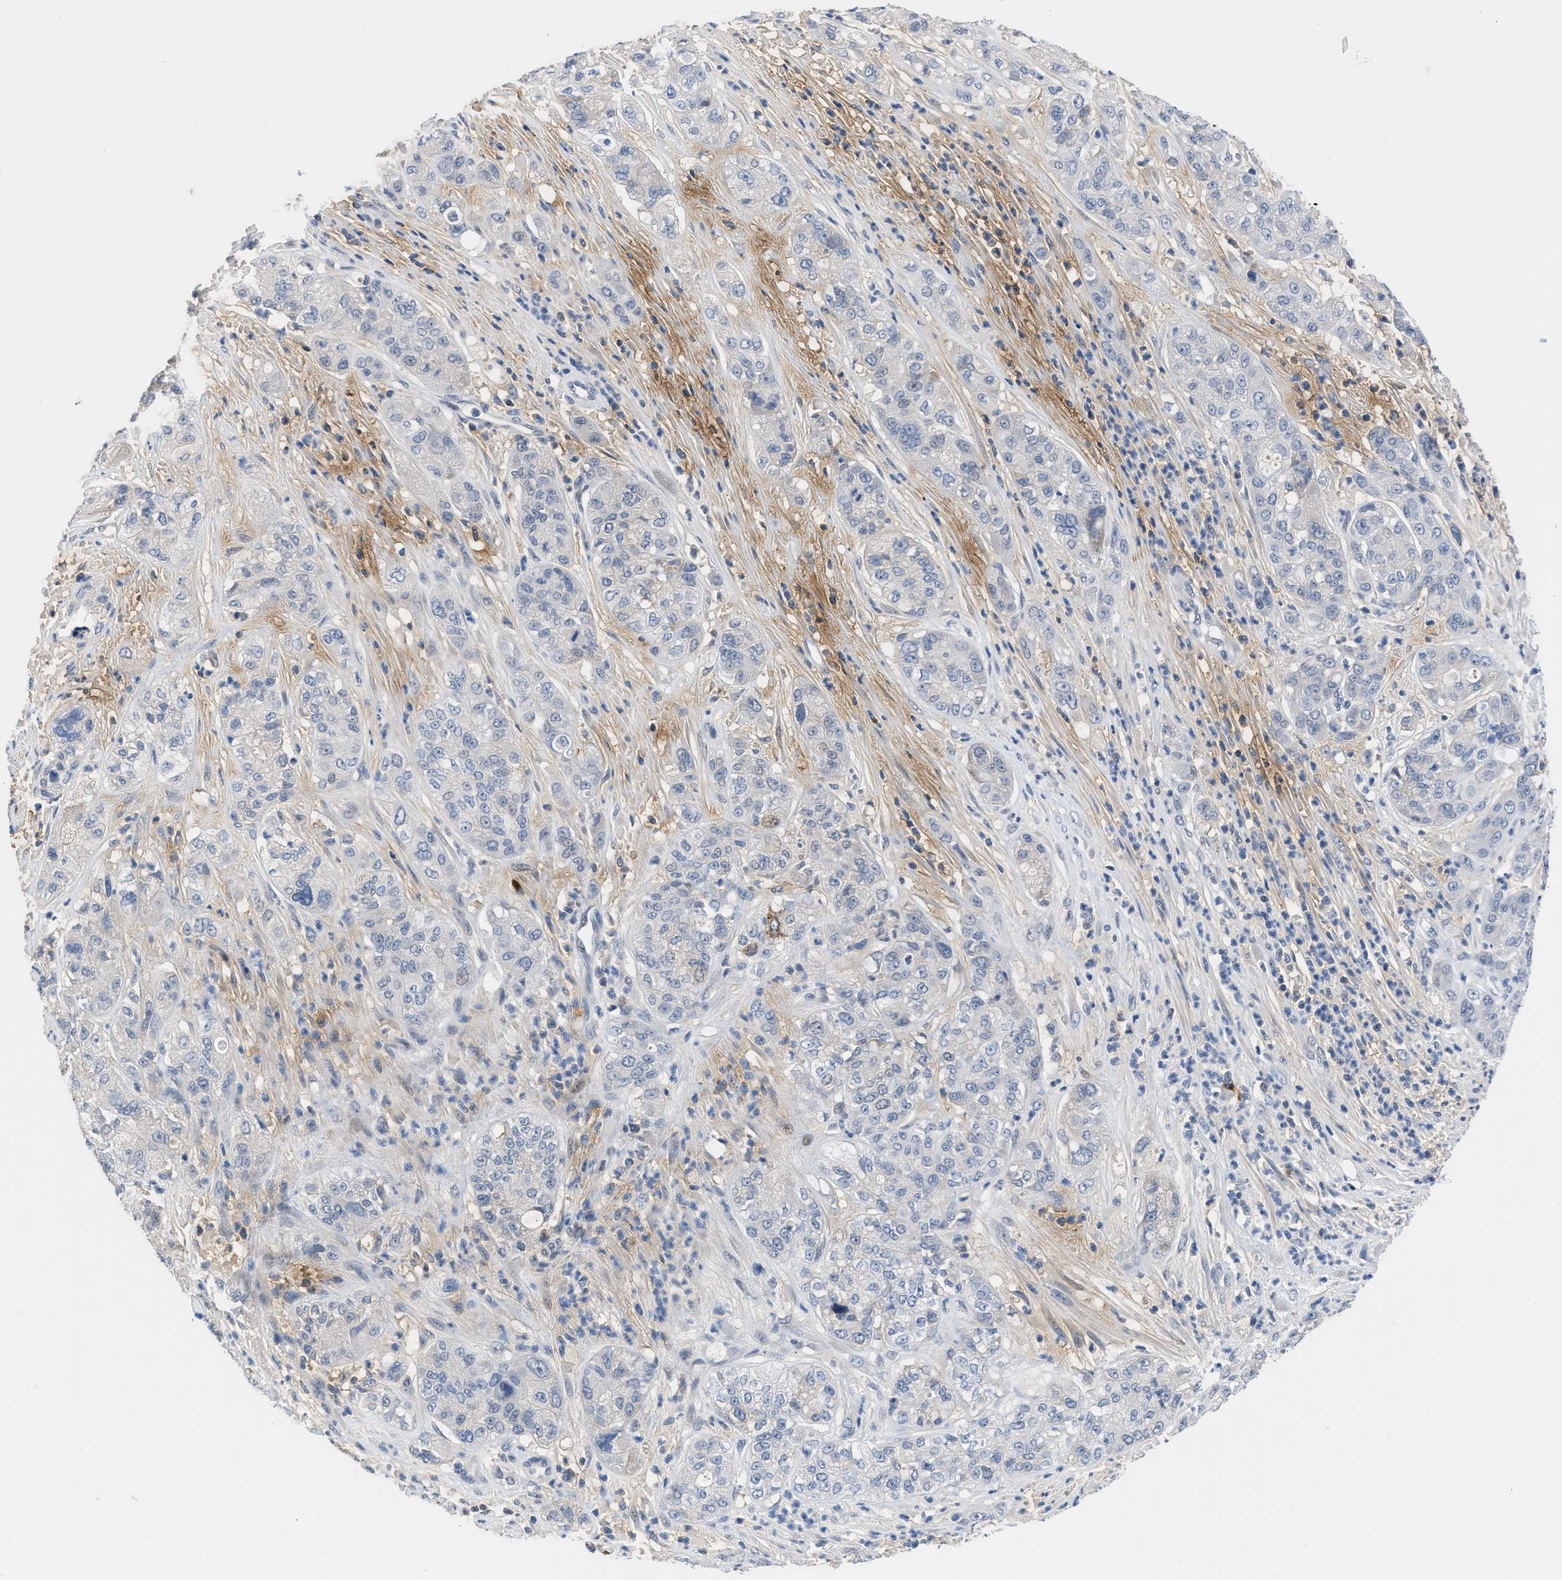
{"staining": {"intensity": "negative", "quantity": "none", "location": "none"}, "tissue": "pancreatic cancer", "cell_type": "Tumor cells", "image_type": "cancer", "snomed": [{"axis": "morphology", "description": "Adenocarcinoma, NOS"}, {"axis": "topography", "description": "Pancreas"}], "caption": "An image of human pancreatic cancer is negative for staining in tumor cells.", "gene": "OR9K2", "patient": {"sex": "female", "age": 78}}